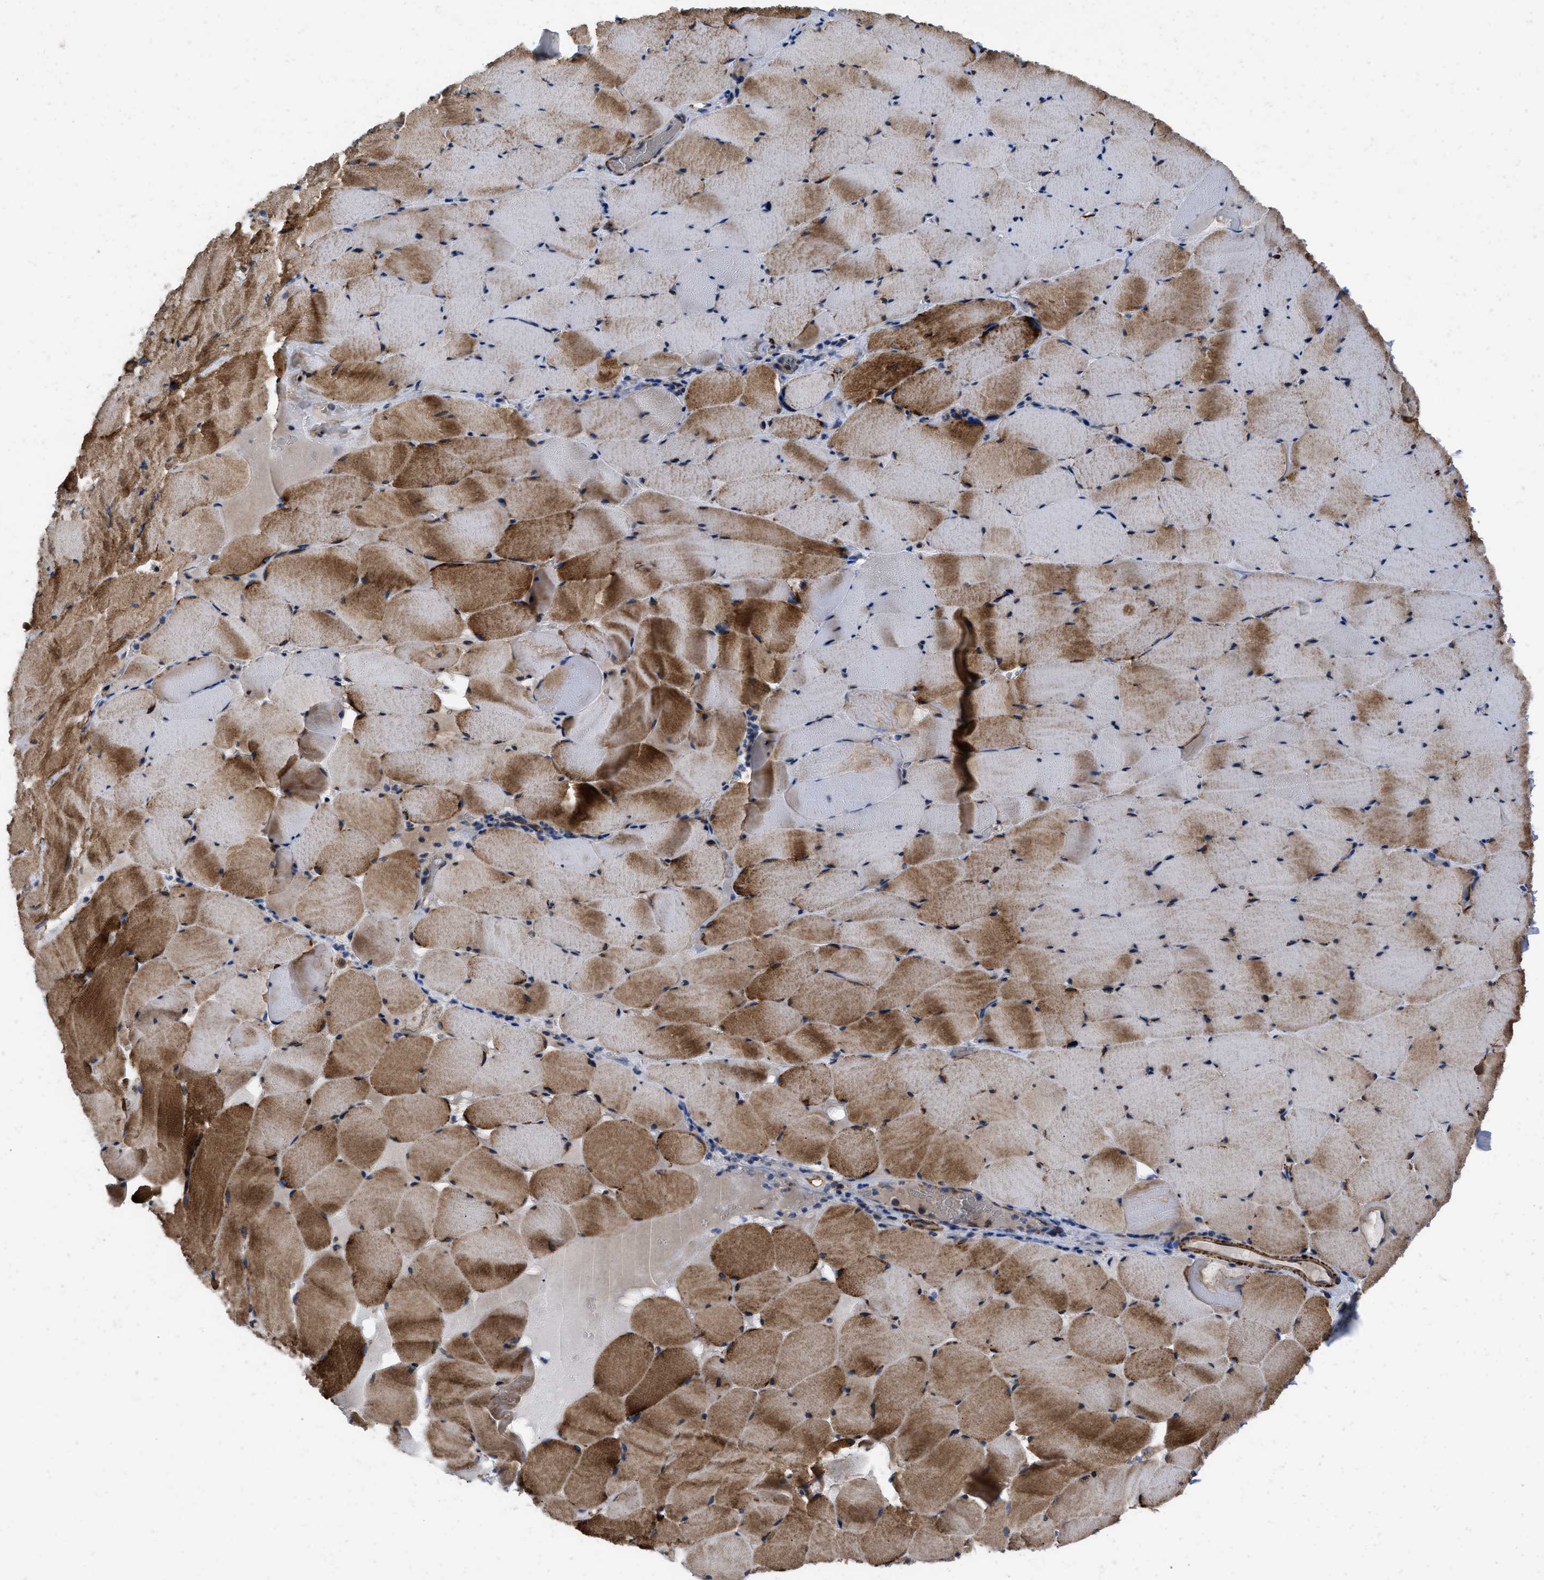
{"staining": {"intensity": "strong", "quantity": ">75%", "location": "cytoplasmic/membranous"}, "tissue": "skeletal muscle", "cell_type": "Myocytes", "image_type": "normal", "snomed": [{"axis": "morphology", "description": "Normal tissue, NOS"}, {"axis": "topography", "description": "Skeletal muscle"}], "caption": "Strong cytoplasmic/membranous positivity is present in about >75% of myocytes in unremarkable skeletal muscle. The staining was performed using DAB to visualize the protein expression in brown, while the nuclei were stained in blue with hematoxylin (Magnification: 20x).", "gene": "AKAP1", "patient": {"sex": "male", "age": 62}}